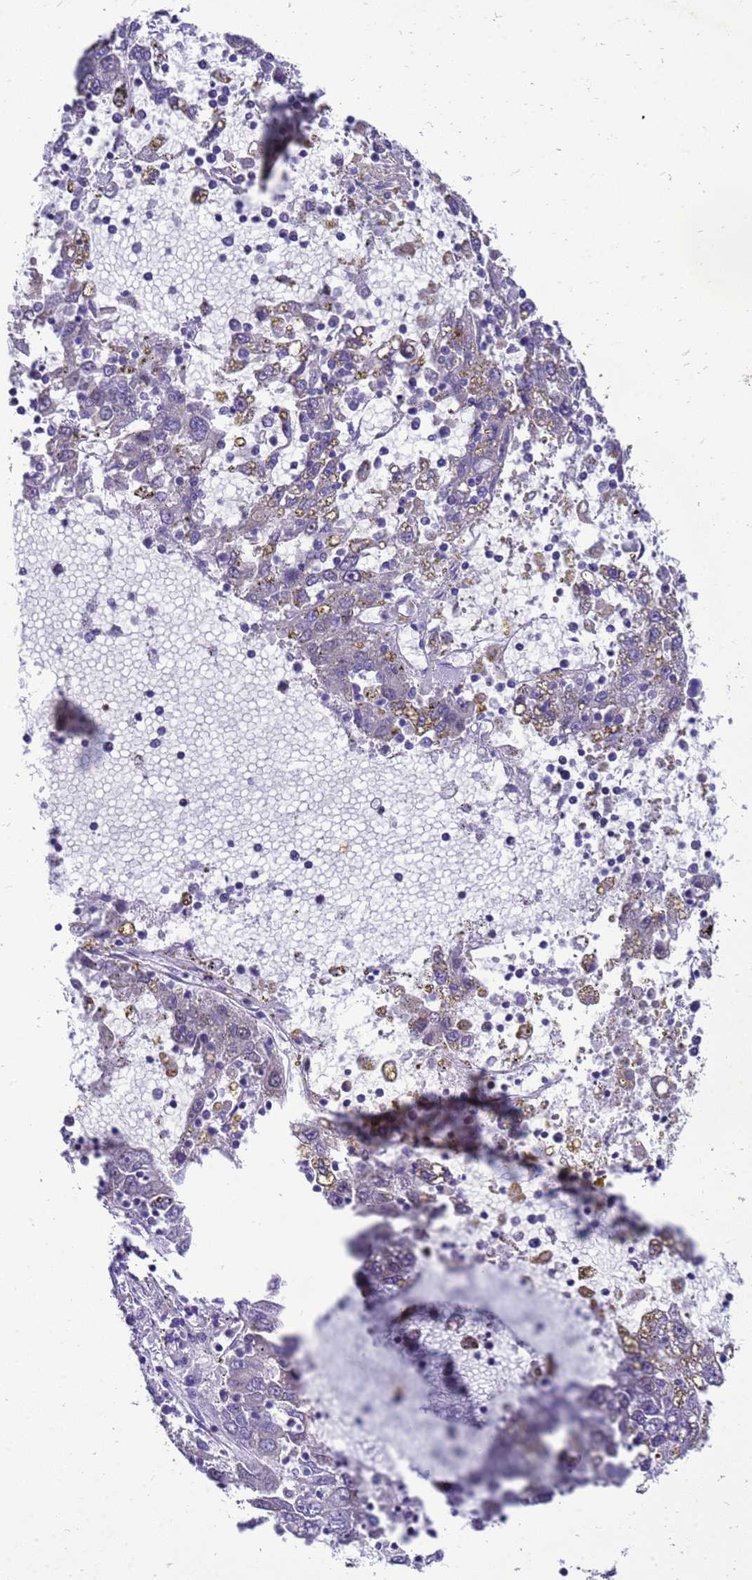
{"staining": {"intensity": "moderate", "quantity": "<25%", "location": "cytoplasmic/membranous"}, "tissue": "liver cancer", "cell_type": "Tumor cells", "image_type": "cancer", "snomed": [{"axis": "morphology", "description": "Carcinoma, Hepatocellular, NOS"}, {"axis": "topography", "description": "Liver"}], "caption": "IHC of liver hepatocellular carcinoma exhibits low levels of moderate cytoplasmic/membranous expression in about <25% of tumor cells.", "gene": "RSPO1", "patient": {"sex": "male", "age": 49}}